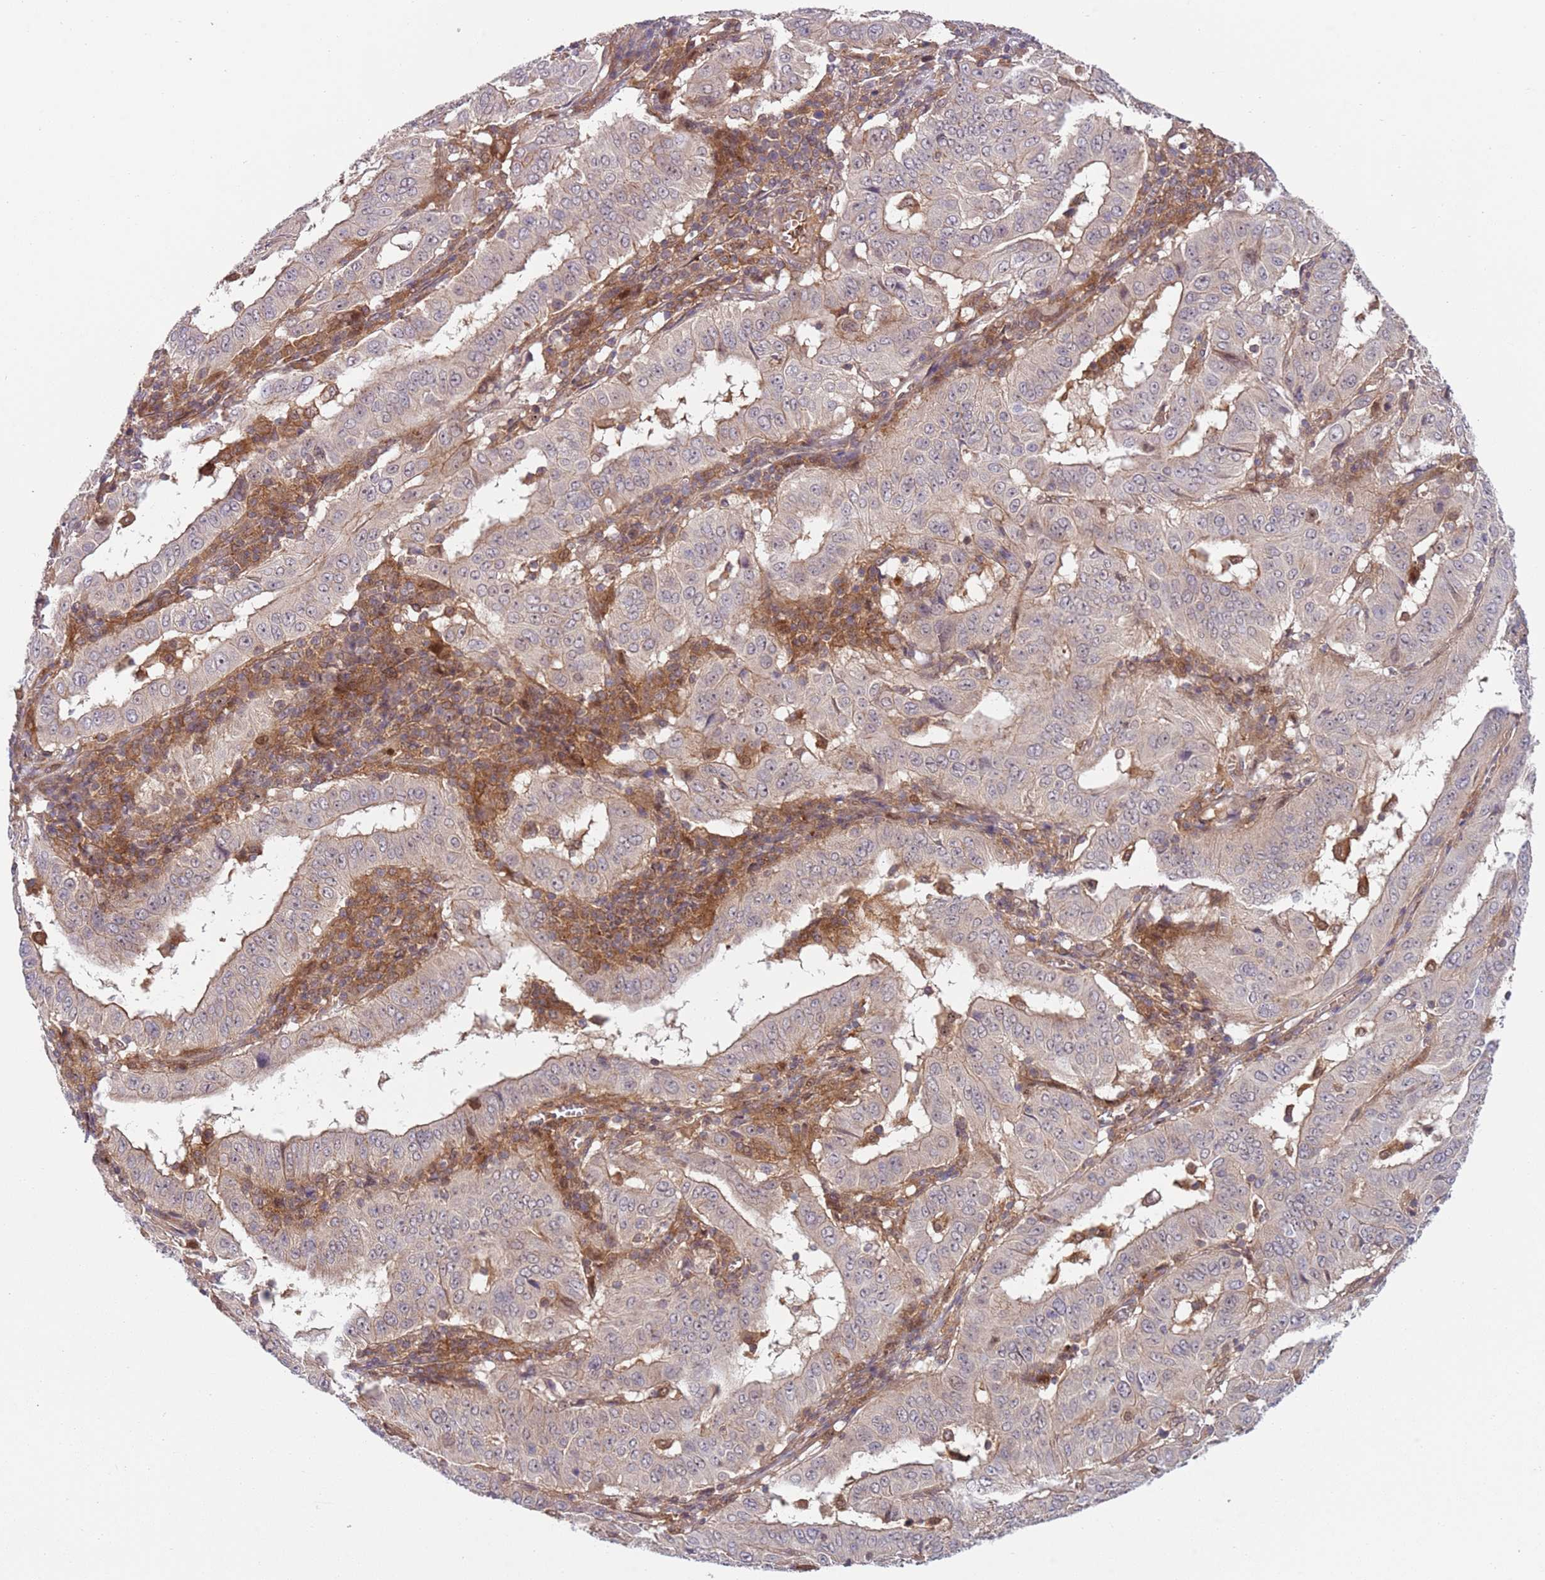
{"staining": {"intensity": "moderate", "quantity": "<25%", "location": "cytoplasmic/membranous"}, "tissue": "pancreatic cancer", "cell_type": "Tumor cells", "image_type": "cancer", "snomed": [{"axis": "morphology", "description": "Adenocarcinoma, NOS"}, {"axis": "topography", "description": "Pancreas"}], "caption": "Tumor cells reveal moderate cytoplasmic/membranous expression in about <25% of cells in pancreatic cancer.", "gene": "GGA1", "patient": {"sex": "male", "age": 63}}